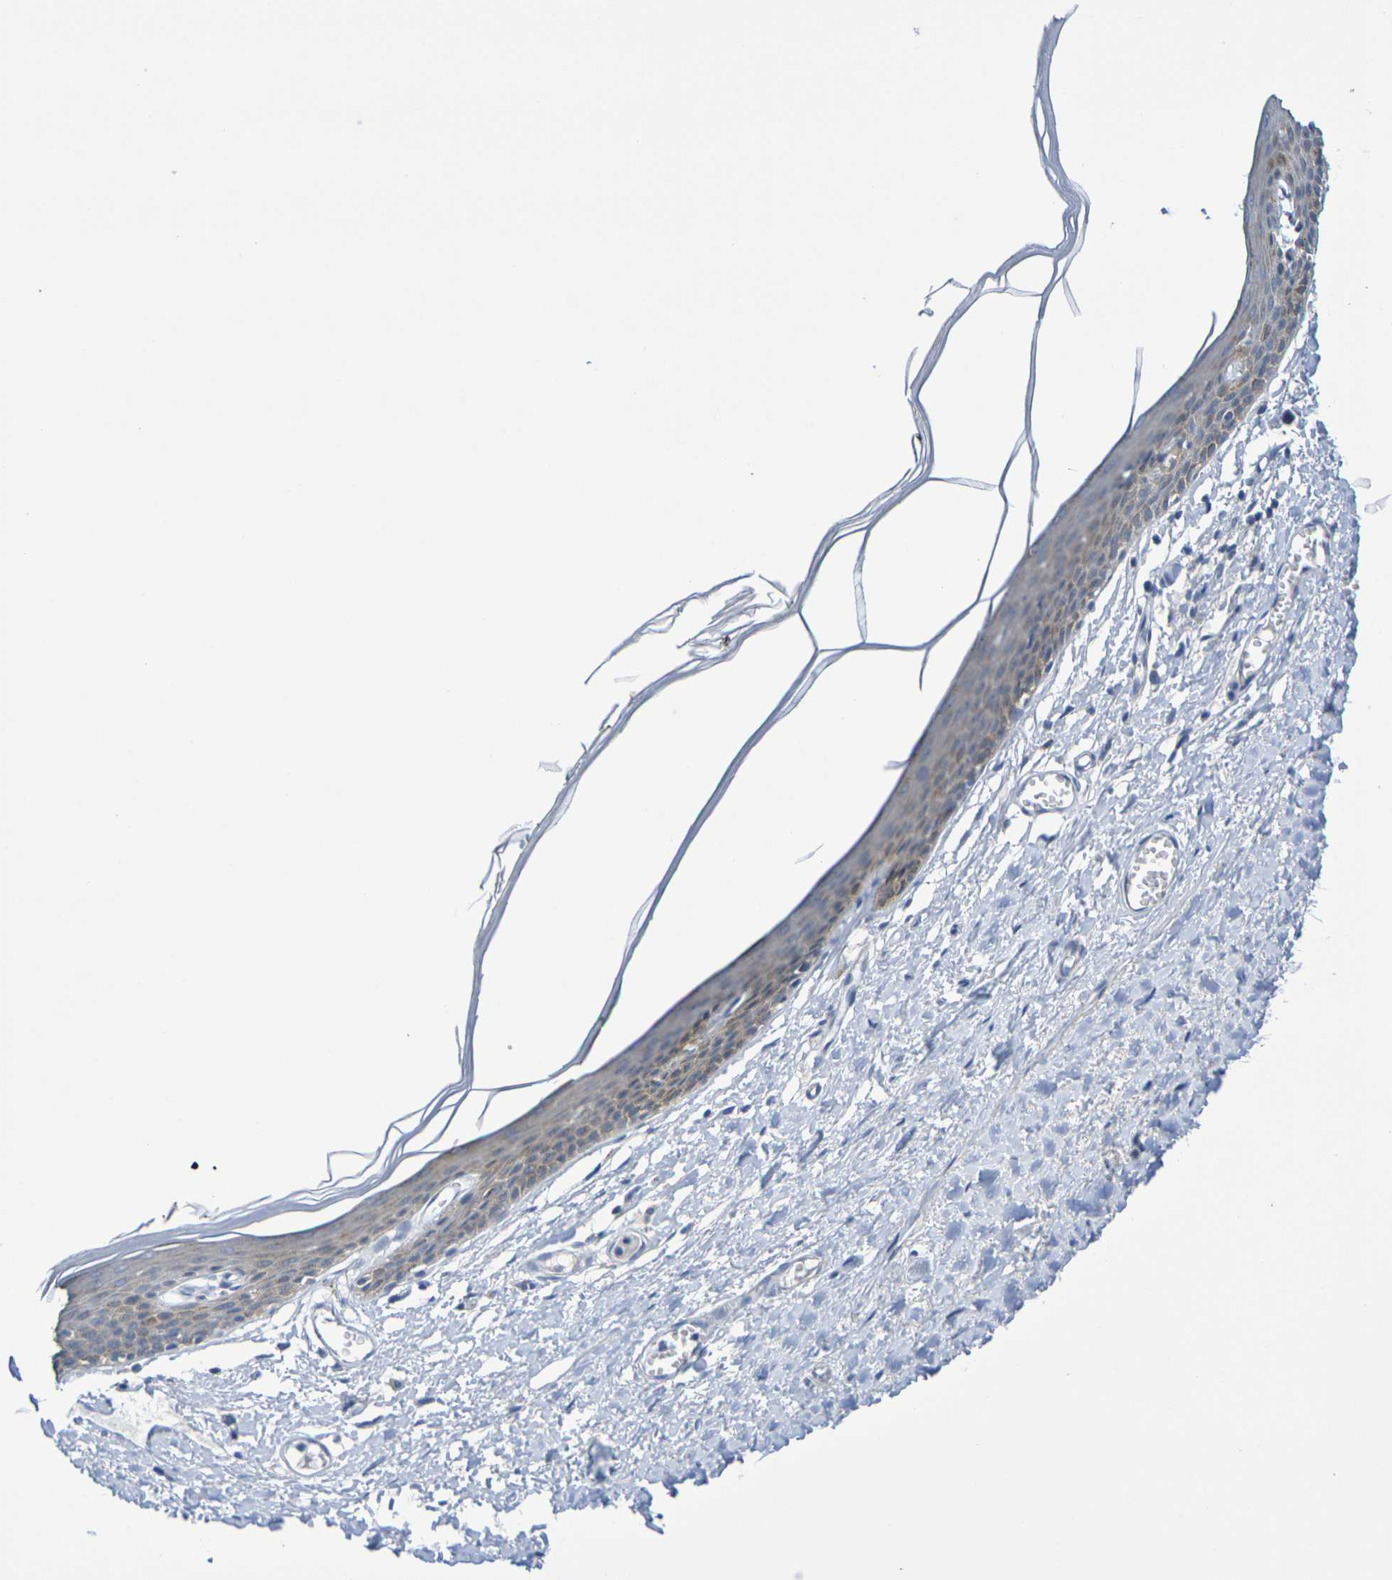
{"staining": {"intensity": "moderate", "quantity": ">75%", "location": "cytoplasmic/membranous"}, "tissue": "skin", "cell_type": "Epidermal cells", "image_type": "normal", "snomed": [{"axis": "morphology", "description": "Normal tissue, NOS"}, {"axis": "topography", "description": "Vulva"}], "caption": "Epidermal cells show moderate cytoplasmic/membranous staining in about >75% of cells in benign skin. The staining was performed using DAB (3,3'-diaminobenzidine) to visualize the protein expression in brown, while the nuclei were stained in blue with hematoxylin (Magnification: 20x).", "gene": "CHRNB1", "patient": {"sex": "female", "age": 54}}